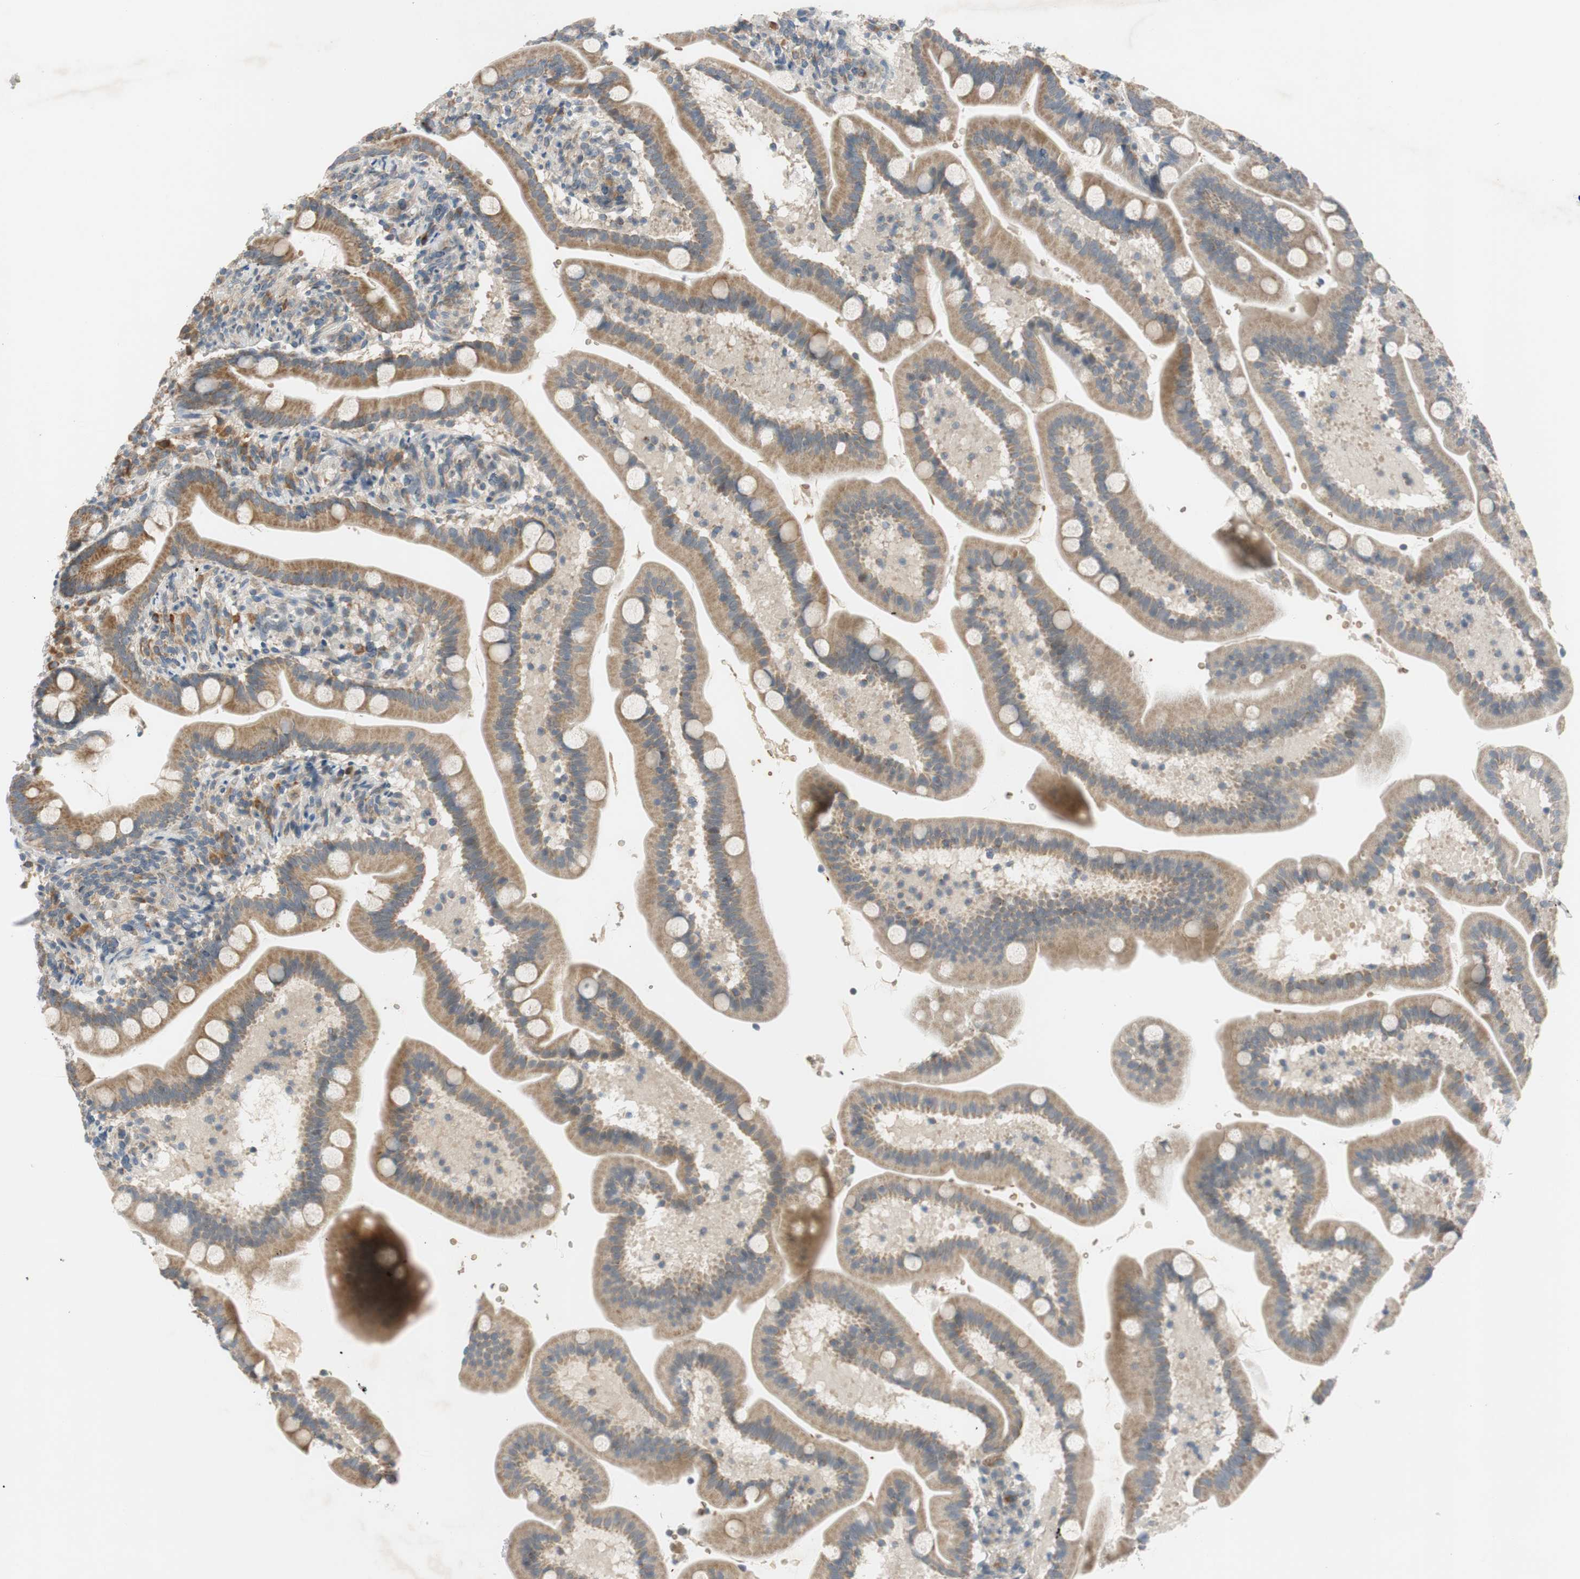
{"staining": {"intensity": "moderate", "quantity": ">75%", "location": "cytoplasmic/membranous"}, "tissue": "duodenum", "cell_type": "Glandular cells", "image_type": "normal", "snomed": [{"axis": "morphology", "description": "Normal tissue, NOS"}, {"axis": "topography", "description": "Duodenum"}], "caption": "Glandular cells reveal medium levels of moderate cytoplasmic/membranous expression in approximately >75% of cells in unremarkable human duodenum.", "gene": "GYPC", "patient": {"sex": "male", "age": 54}}